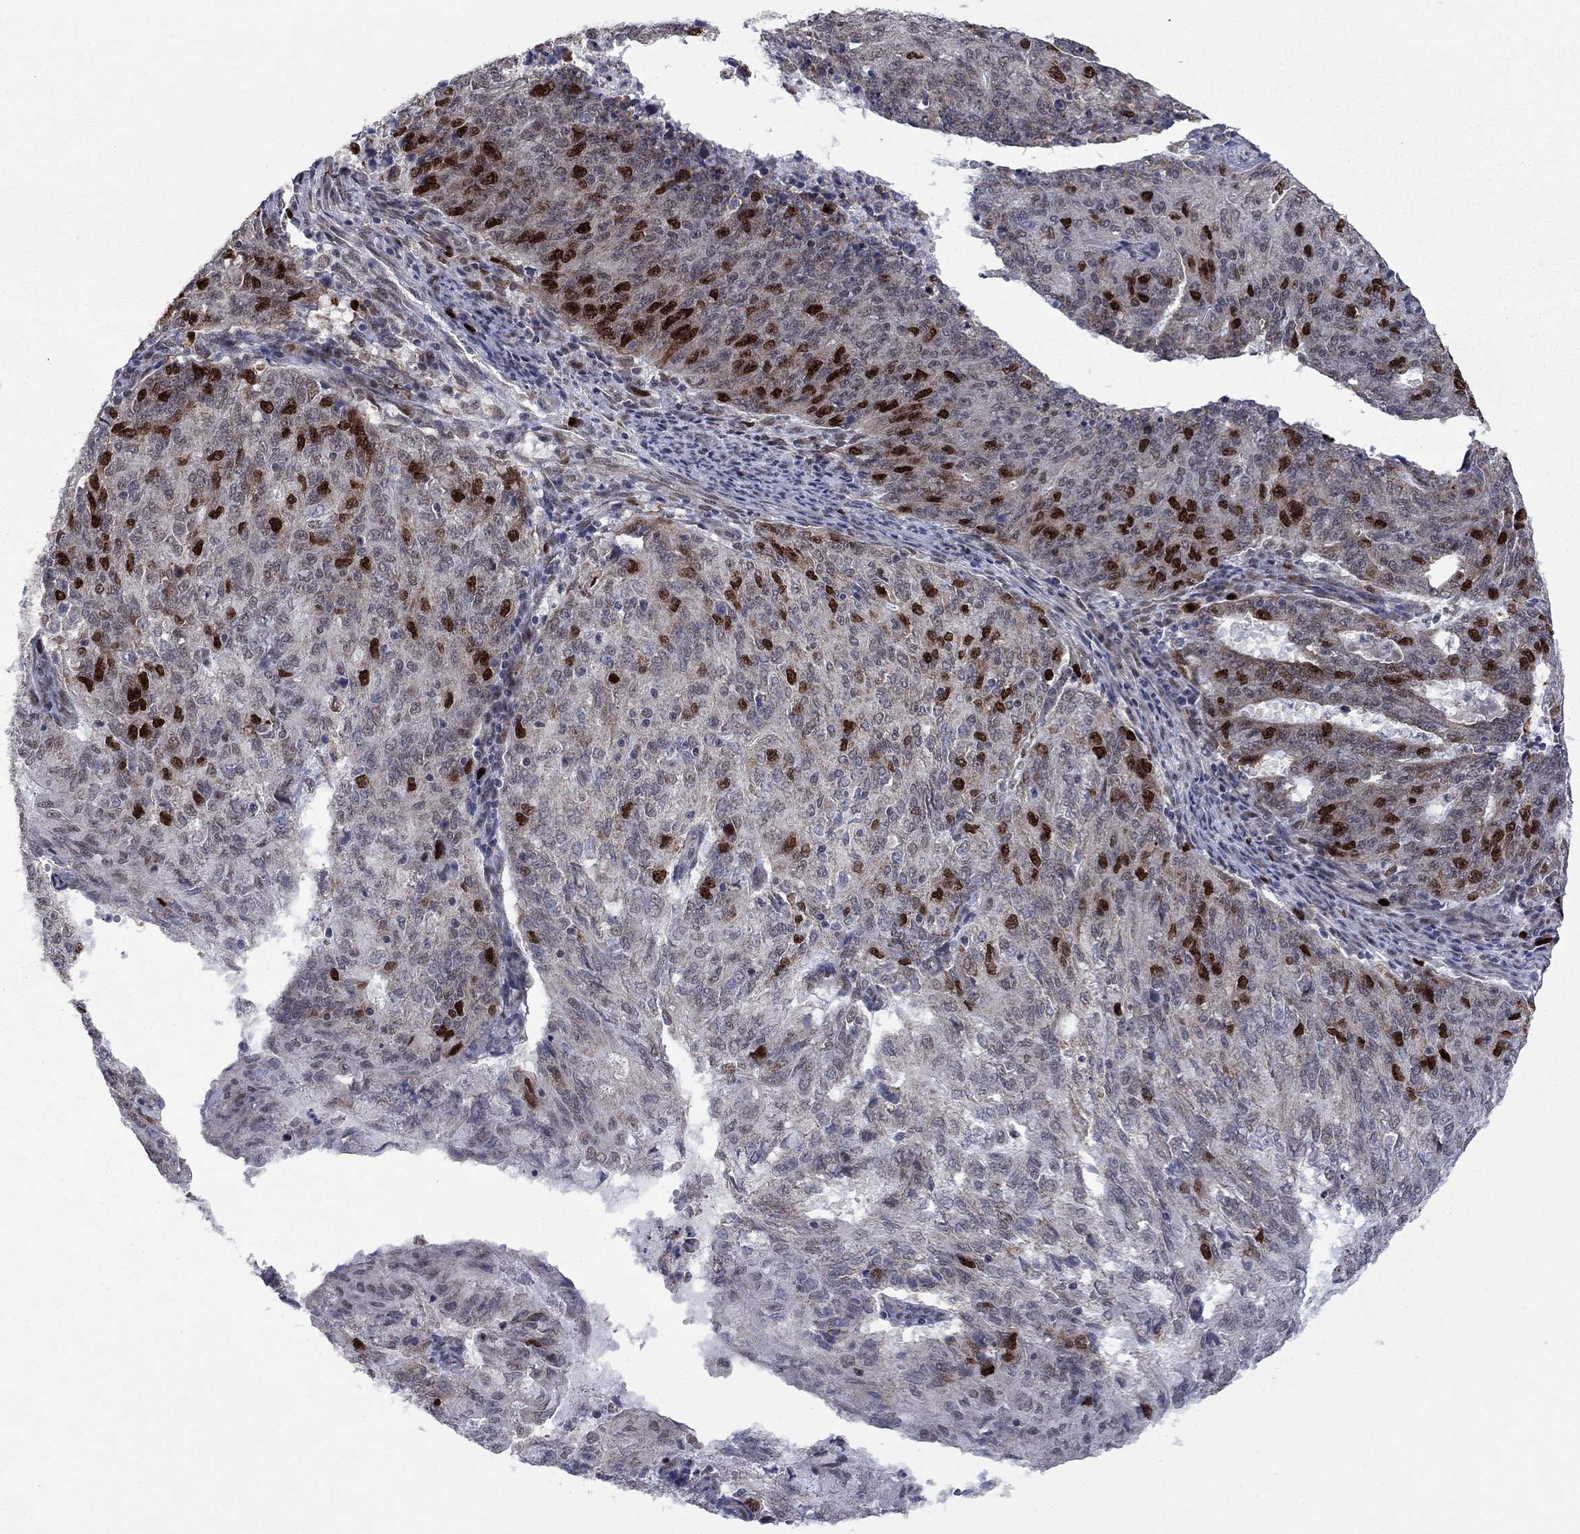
{"staining": {"intensity": "strong", "quantity": "<25%", "location": "nuclear"}, "tissue": "endometrial cancer", "cell_type": "Tumor cells", "image_type": "cancer", "snomed": [{"axis": "morphology", "description": "Adenocarcinoma, NOS"}, {"axis": "topography", "description": "Endometrium"}], "caption": "Brown immunohistochemical staining in endometrial adenocarcinoma shows strong nuclear staining in about <25% of tumor cells. (Brightfield microscopy of DAB IHC at high magnification).", "gene": "CDCA5", "patient": {"sex": "female", "age": 82}}